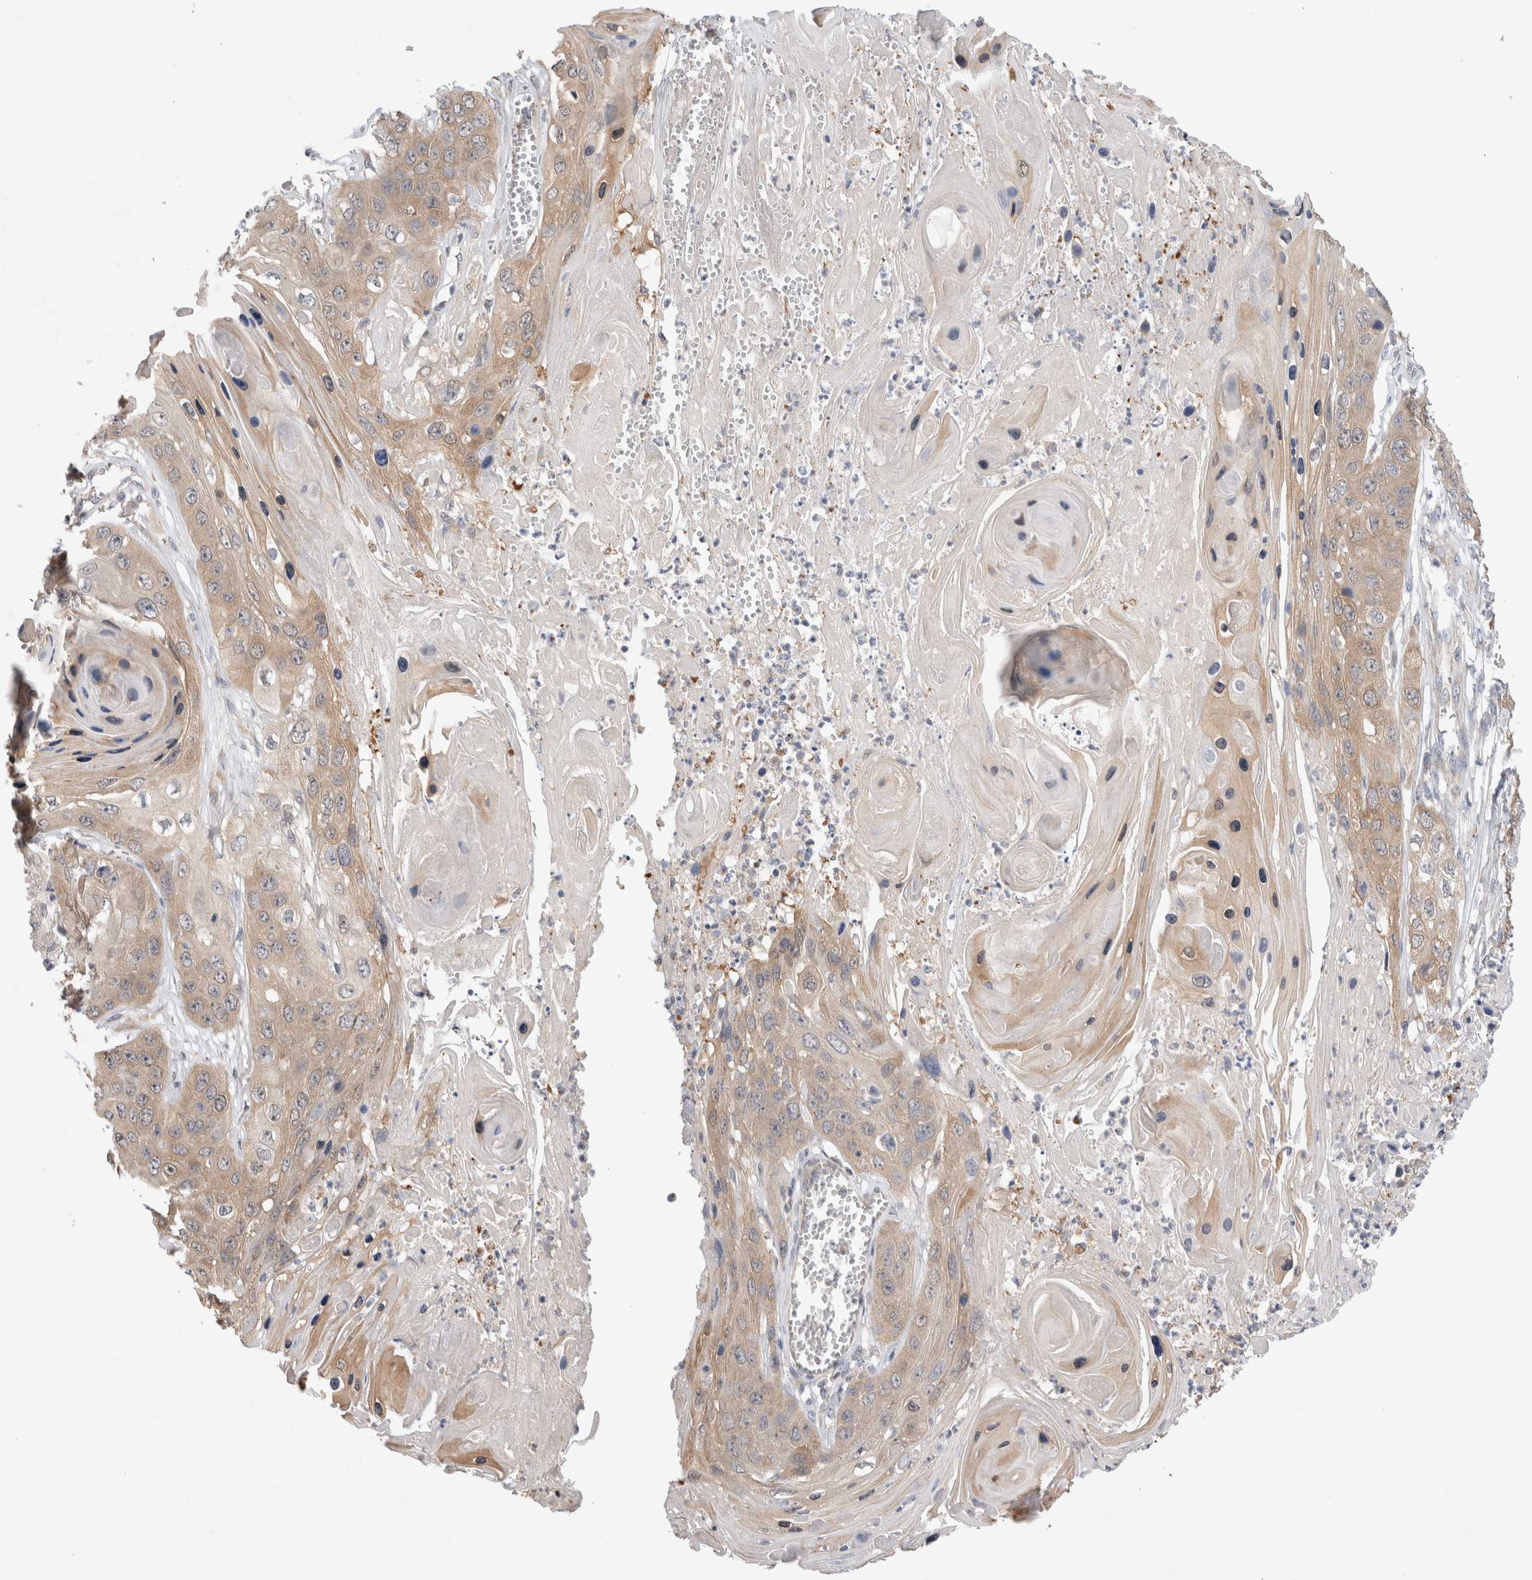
{"staining": {"intensity": "weak", "quantity": "25%-75%", "location": "cytoplasmic/membranous"}, "tissue": "skin cancer", "cell_type": "Tumor cells", "image_type": "cancer", "snomed": [{"axis": "morphology", "description": "Squamous cell carcinoma, NOS"}, {"axis": "topography", "description": "Skin"}], "caption": "This photomicrograph reveals skin squamous cell carcinoma stained with immunohistochemistry (IHC) to label a protein in brown. The cytoplasmic/membranous of tumor cells show weak positivity for the protein. Nuclei are counter-stained blue.", "gene": "IFT74", "patient": {"sex": "male", "age": 55}}